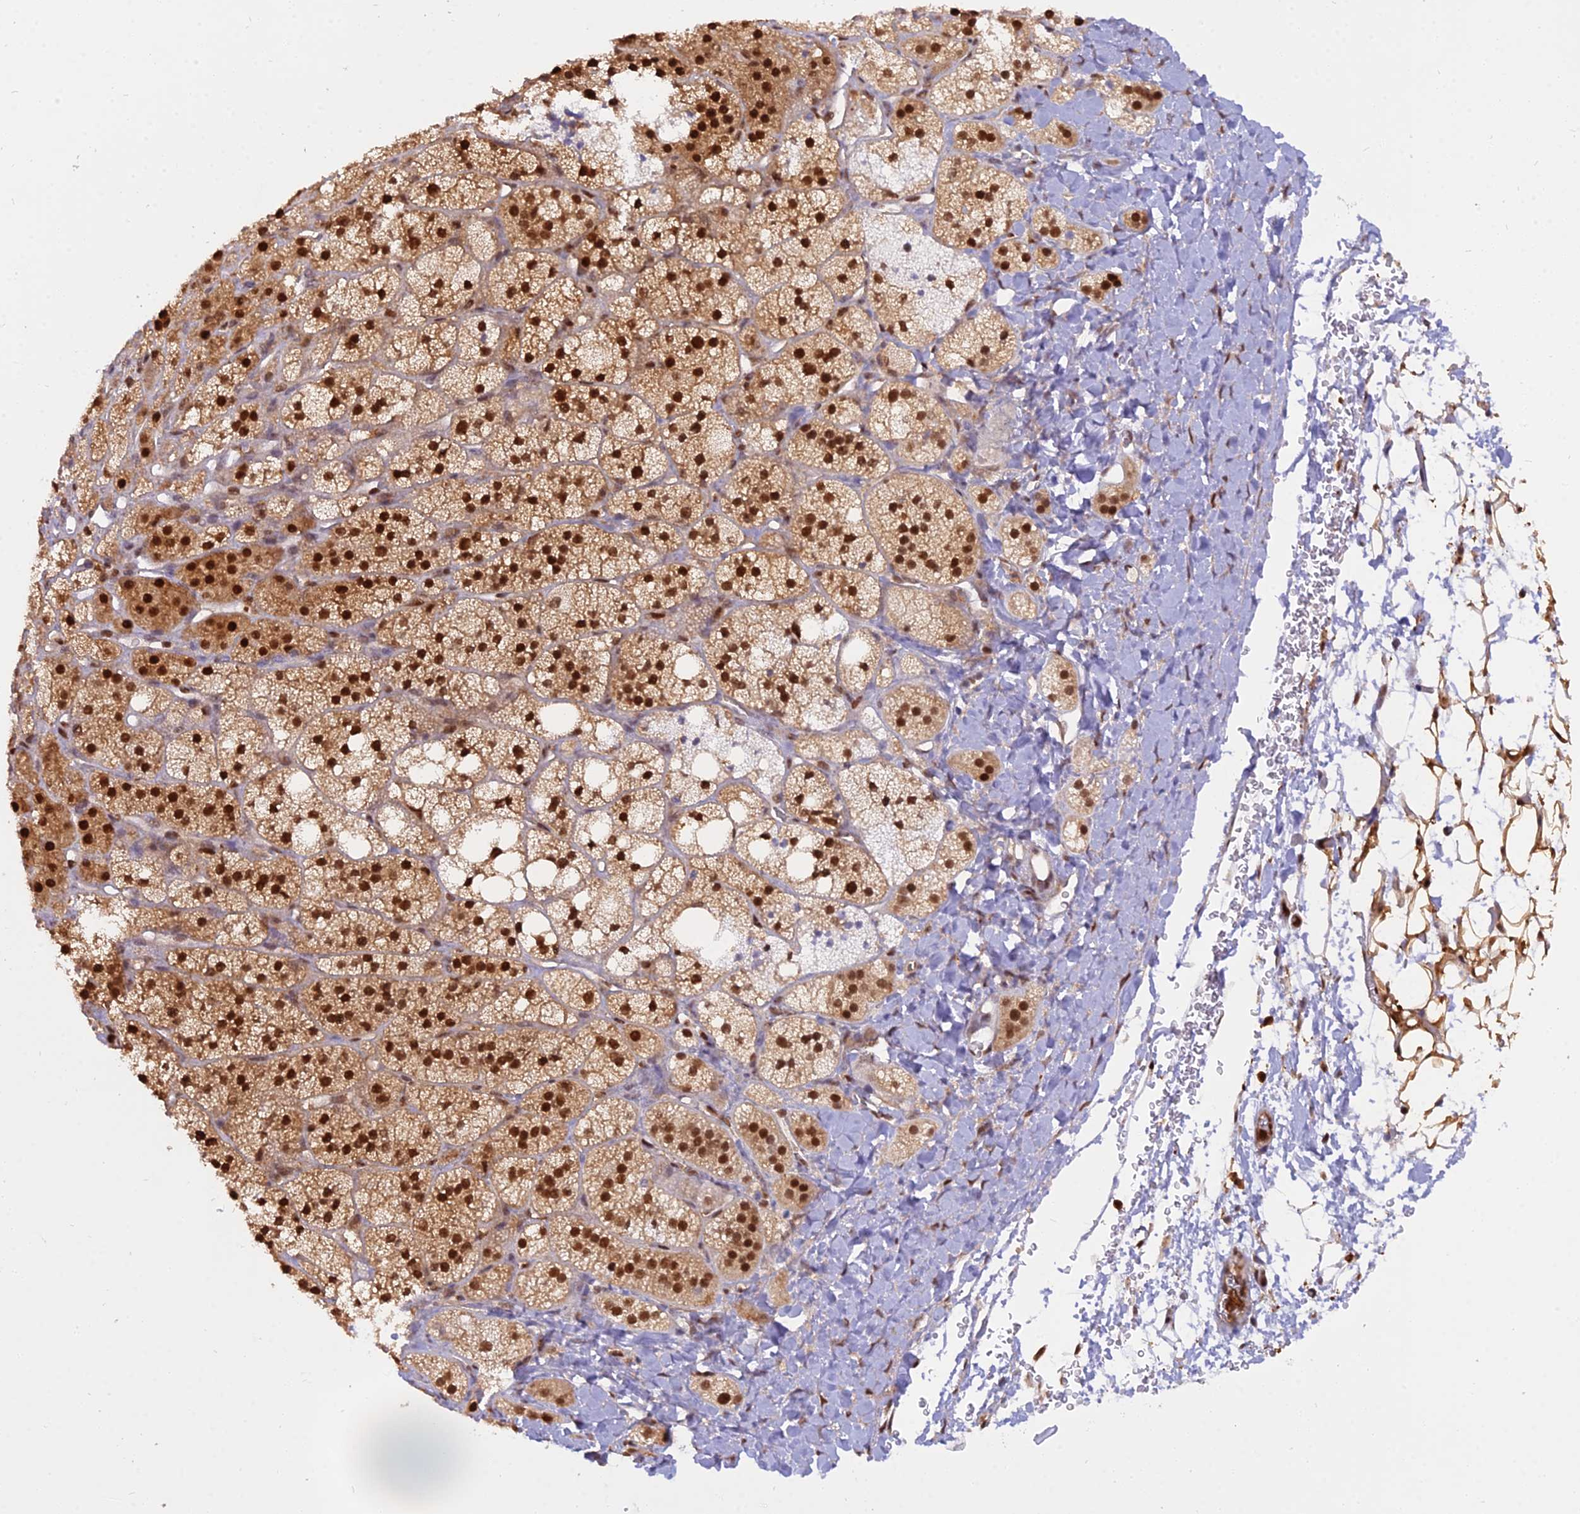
{"staining": {"intensity": "strong", "quantity": ">75%", "location": "nuclear"}, "tissue": "adrenal gland", "cell_type": "Glandular cells", "image_type": "normal", "snomed": [{"axis": "morphology", "description": "Normal tissue, NOS"}, {"axis": "topography", "description": "Adrenal gland"}], "caption": "Strong nuclear protein expression is seen in approximately >75% of glandular cells in adrenal gland.", "gene": "NPEPL1", "patient": {"sex": "male", "age": 61}}